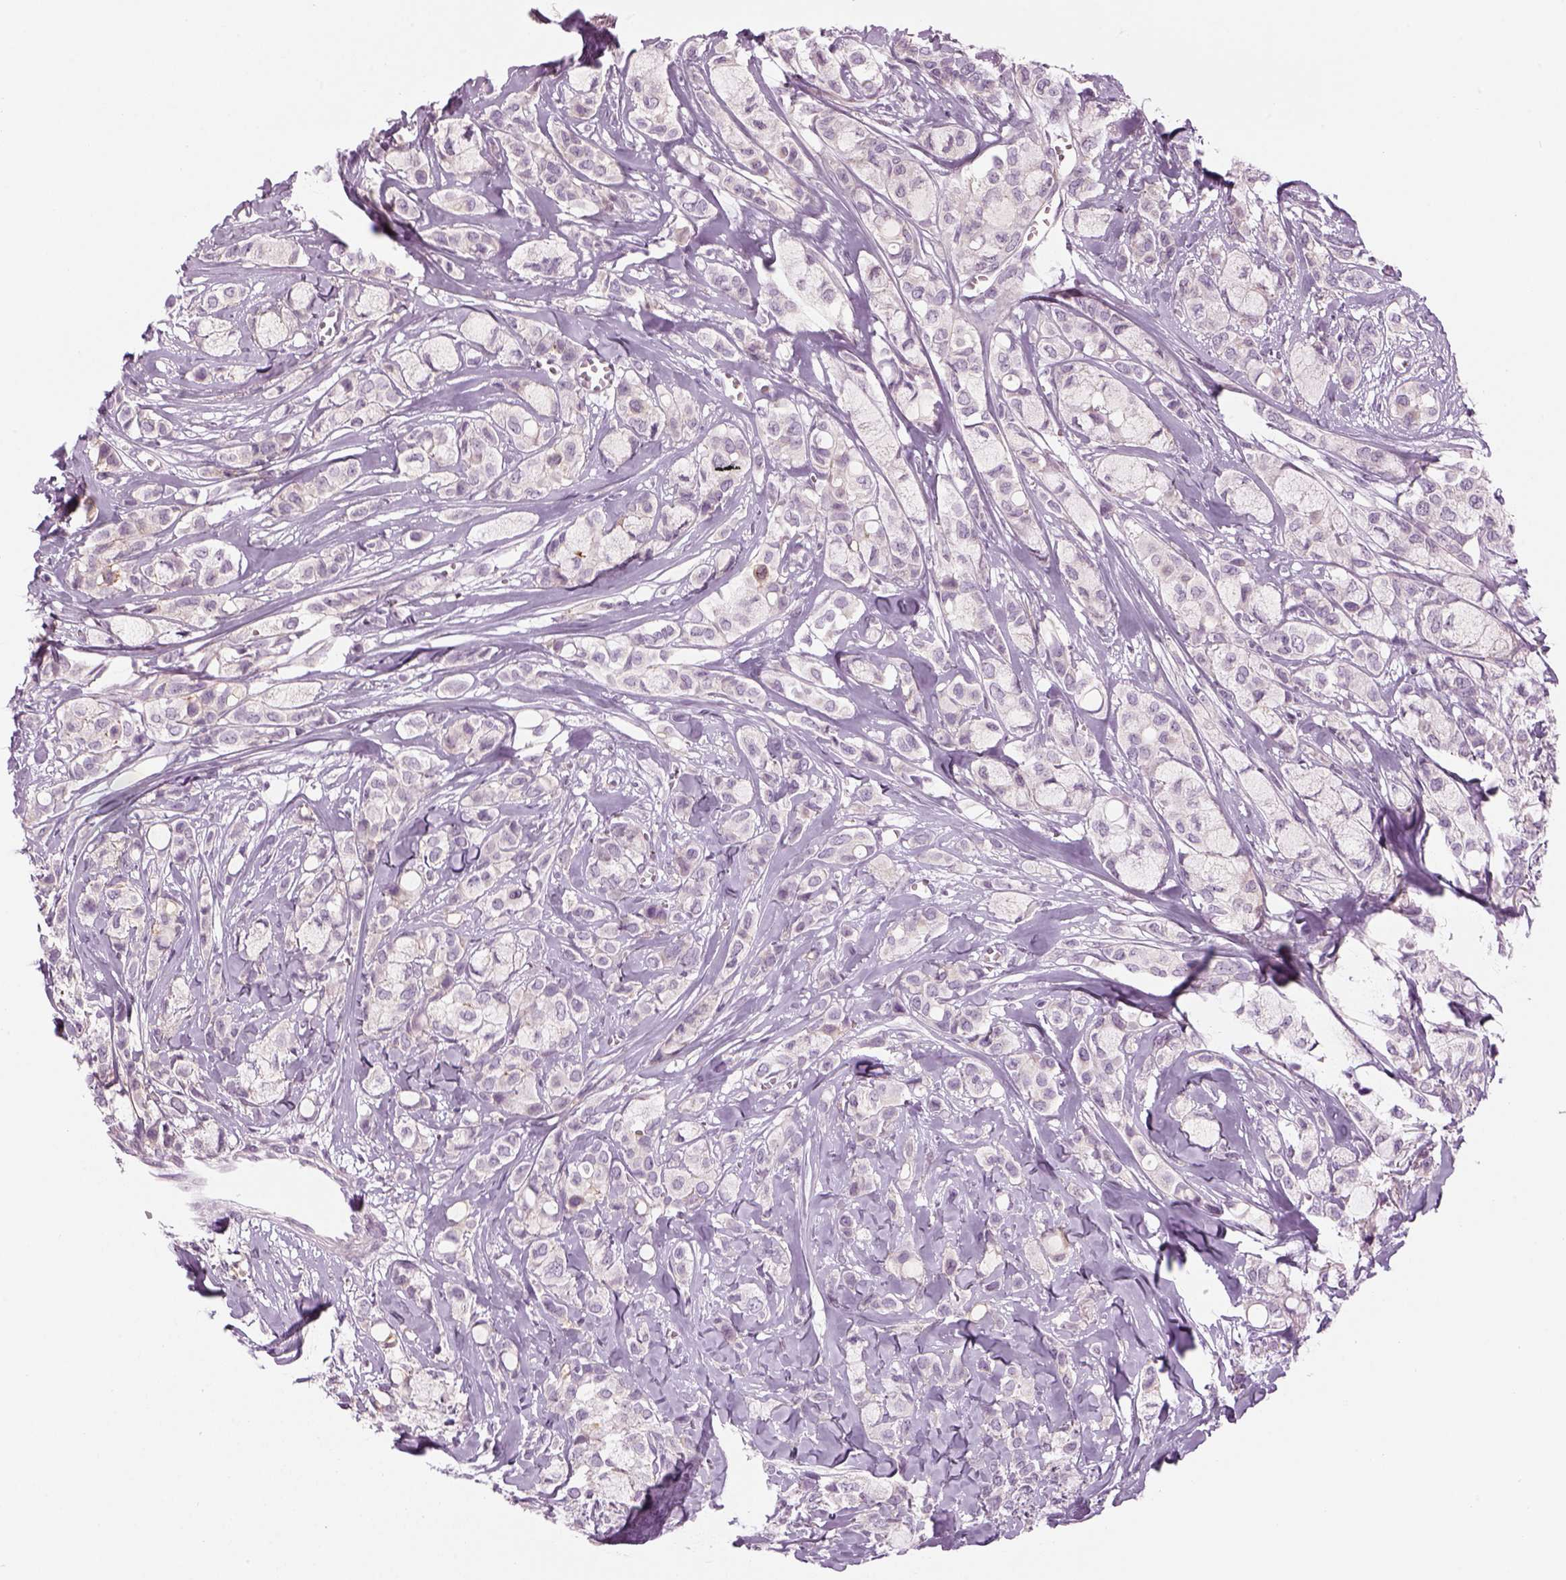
{"staining": {"intensity": "negative", "quantity": "none", "location": "none"}, "tissue": "breast cancer", "cell_type": "Tumor cells", "image_type": "cancer", "snomed": [{"axis": "morphology", "description": "Duct carcinoma"}, {"axis": "topography", "description": "Breast"}], "caption": "Protein analysis of infiltrating ductal carcinoma (breast) reveals no significant staining in tumor cells.", "gene": "LRRIQ3", "patient": {"sex": "female", "age": 85}}